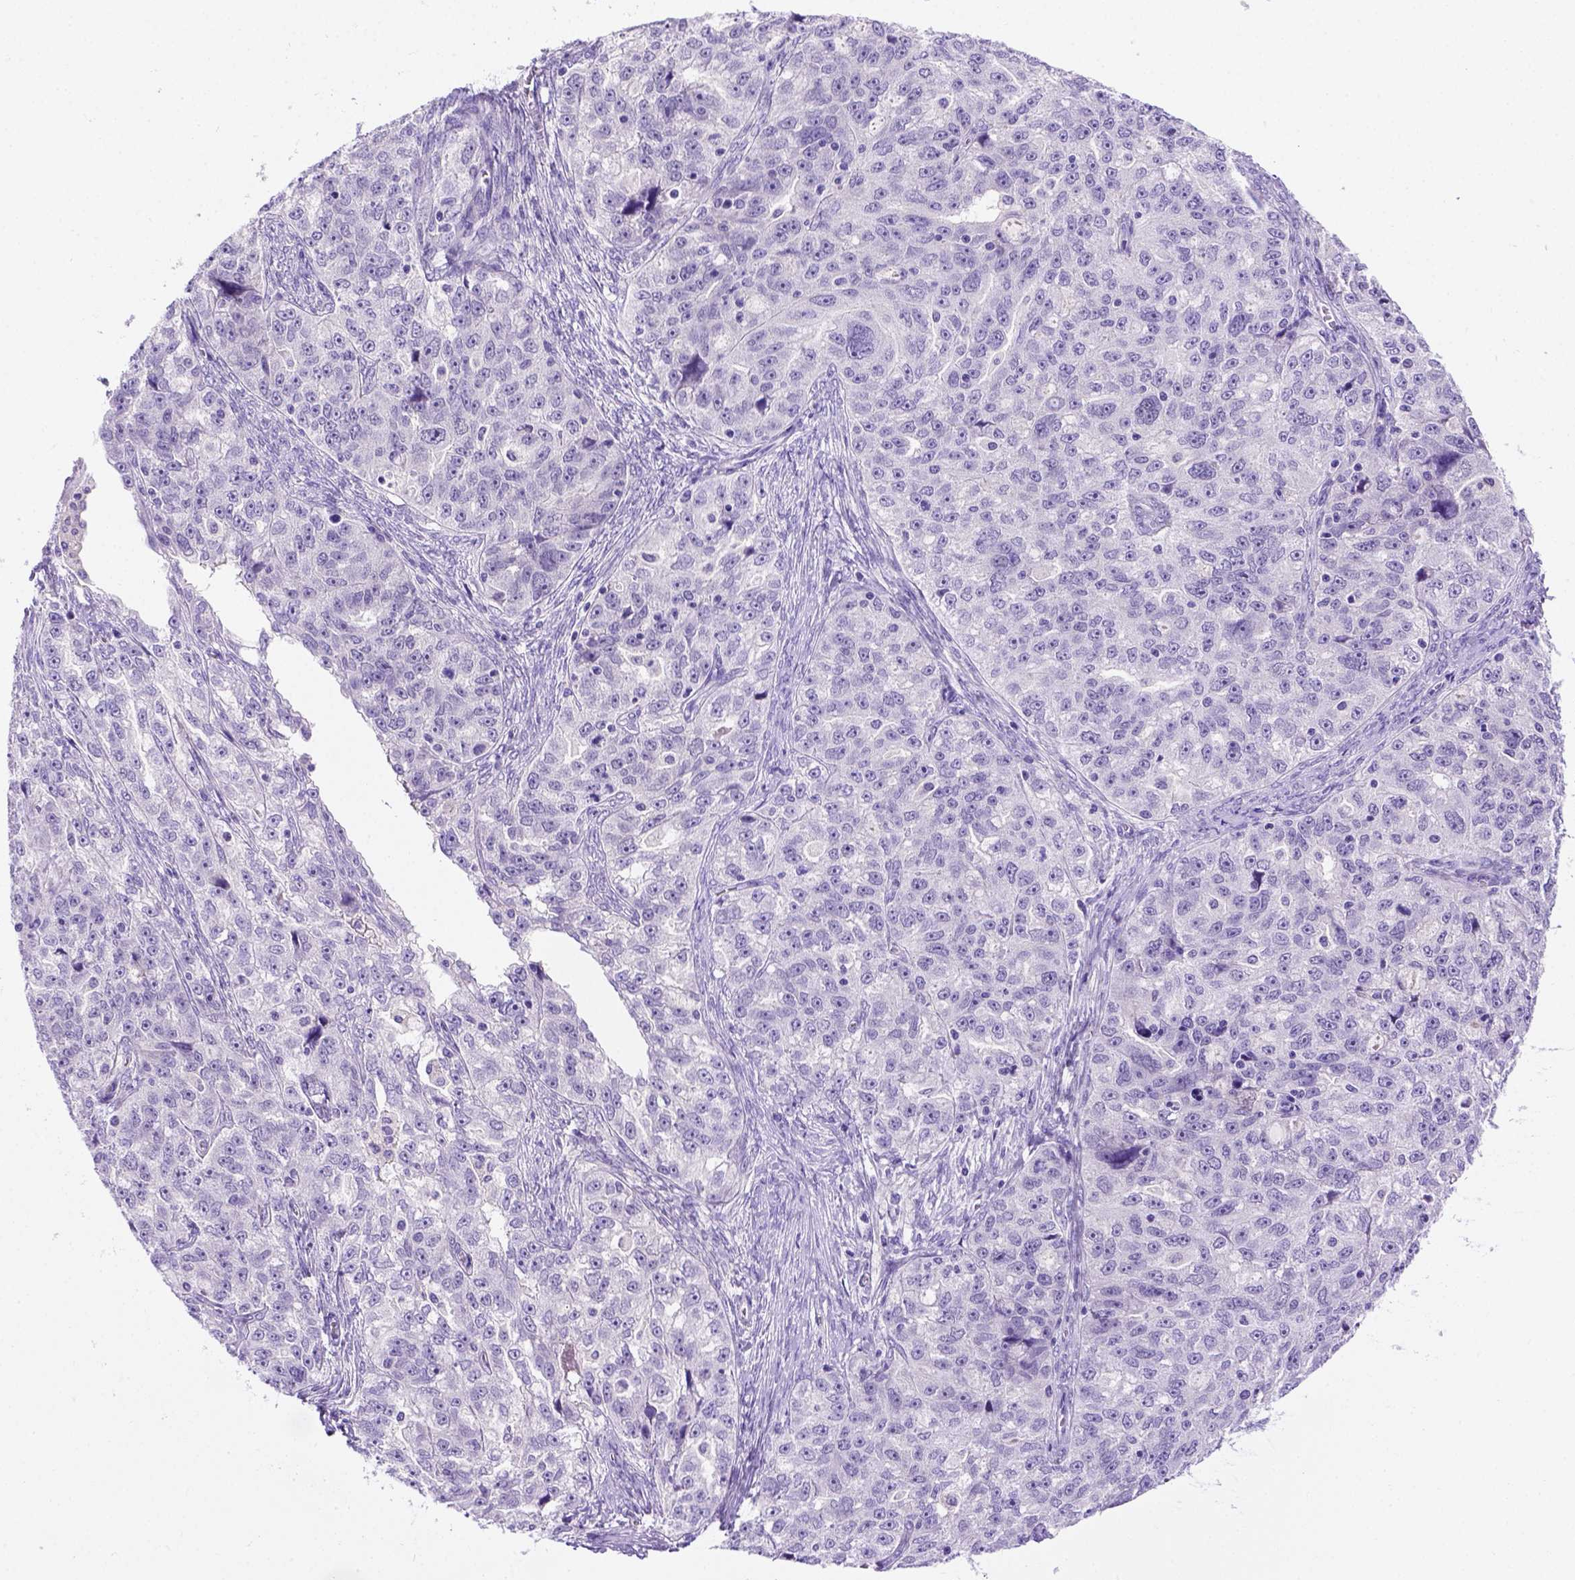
{"staining": {"intensity": "negative", "quantity": "none", "location": "none"}, "tissue": "ovarian cancer", "cell_type": "Tumor cells", "image_type": "cancer", "snomed": [{"axis": "morphology", "description": "Cystadenocarcinoma, serous, NOS"}, {"axis": "topography", "description": "Ovary"}], "caption": "Tumor cells are negative for protein expression in human serous cystadenocarcinoma (ovarian).", "gene": "FAM81B", "patient": {"sex": "female", "age": 51}}